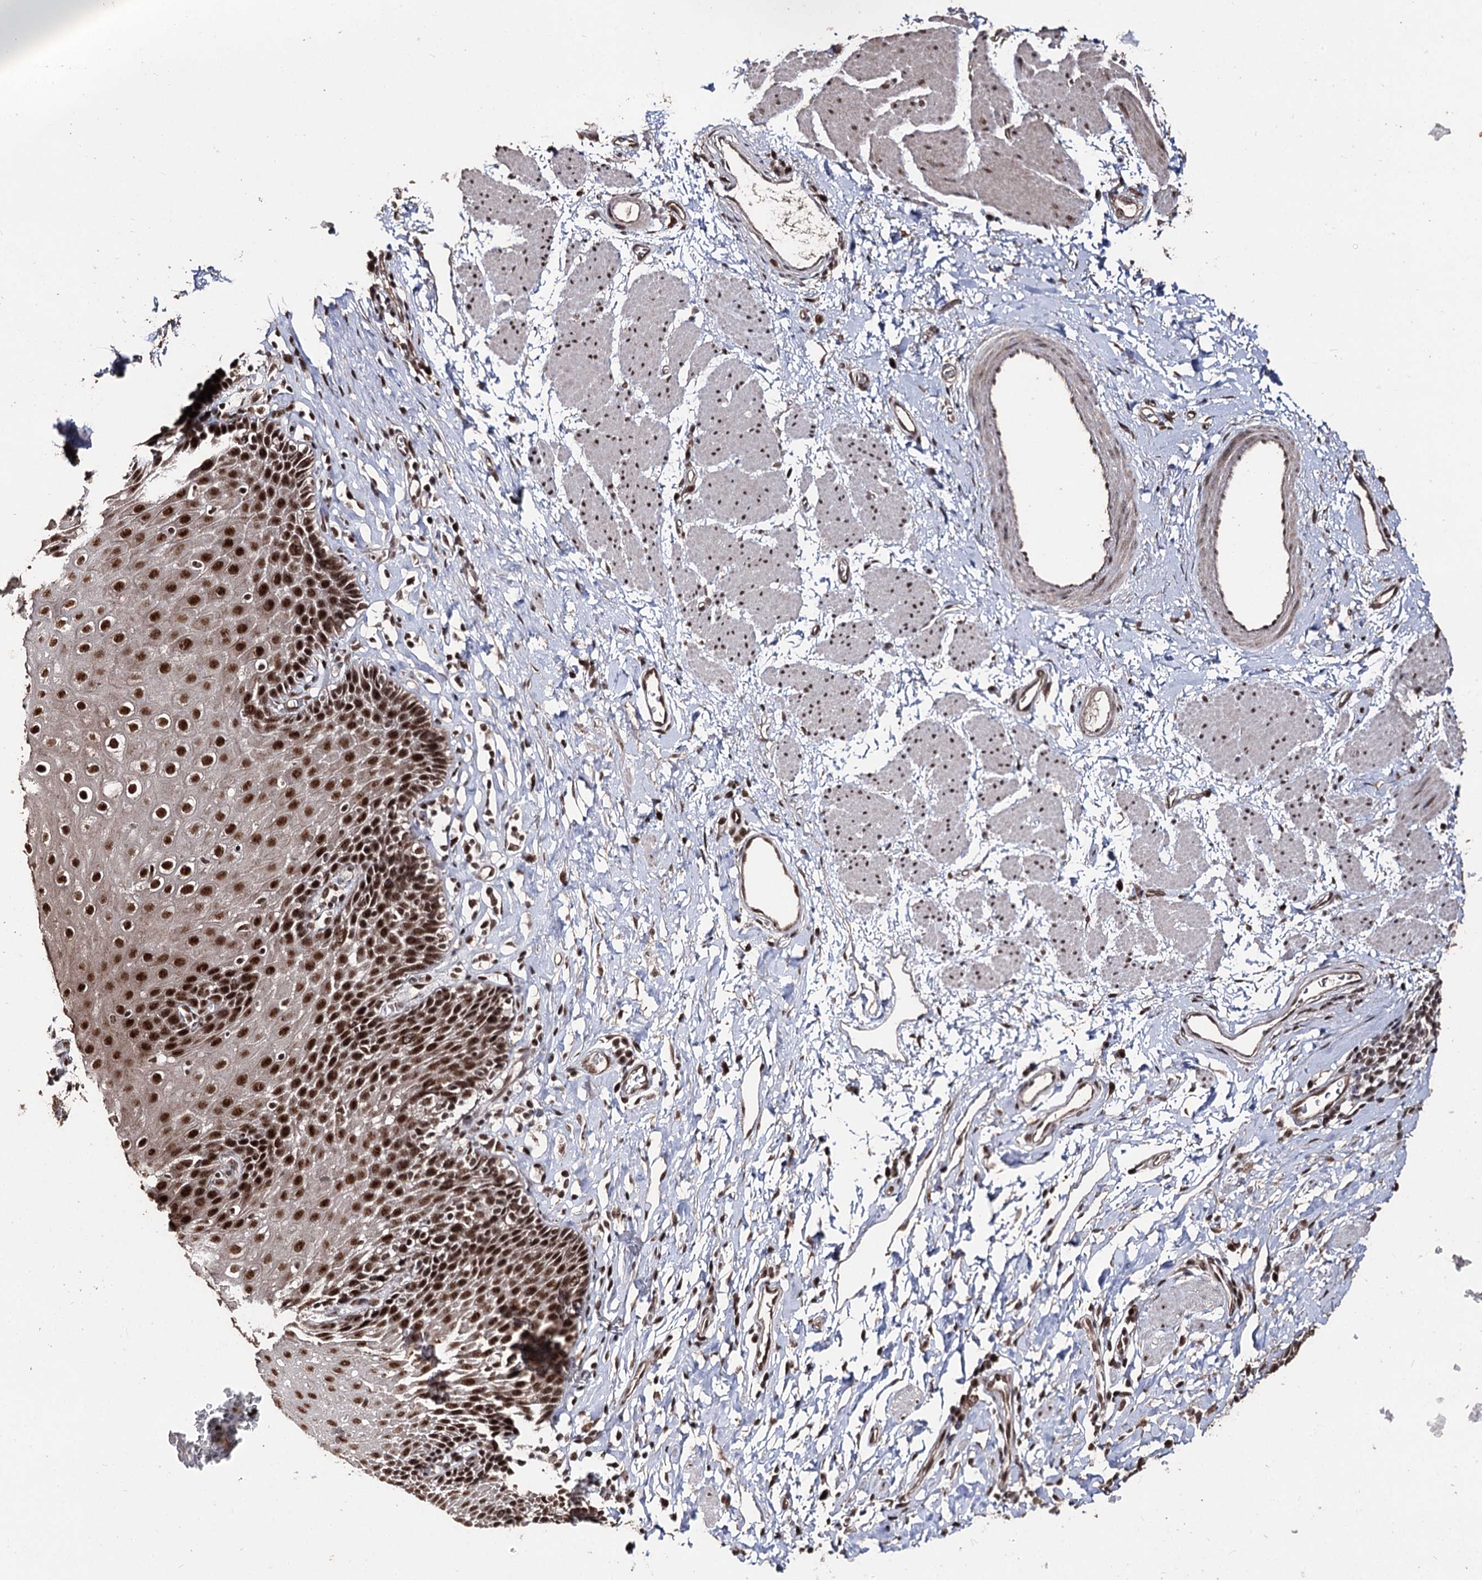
{"staining": {"intensity": "strong", "quantity": ">75%", "location": "nuclear"}, "tissue": "esophagus", "cell_type": "Squamous epithelial cells", "image_type": "normal", "snomed": [{"axis": "morphology", "description": "Normal tissue, NOS"}, {"axis": "topography", "description": "Esophagus"}], "caption": "Normal esophagus was stained to show a protein in brown. There is high levels of strong nuclear staining in approximately >75% of squamous epithelial cells.", "gene": "U2SURP", "patient": {"sex": "female", "age": 61}}